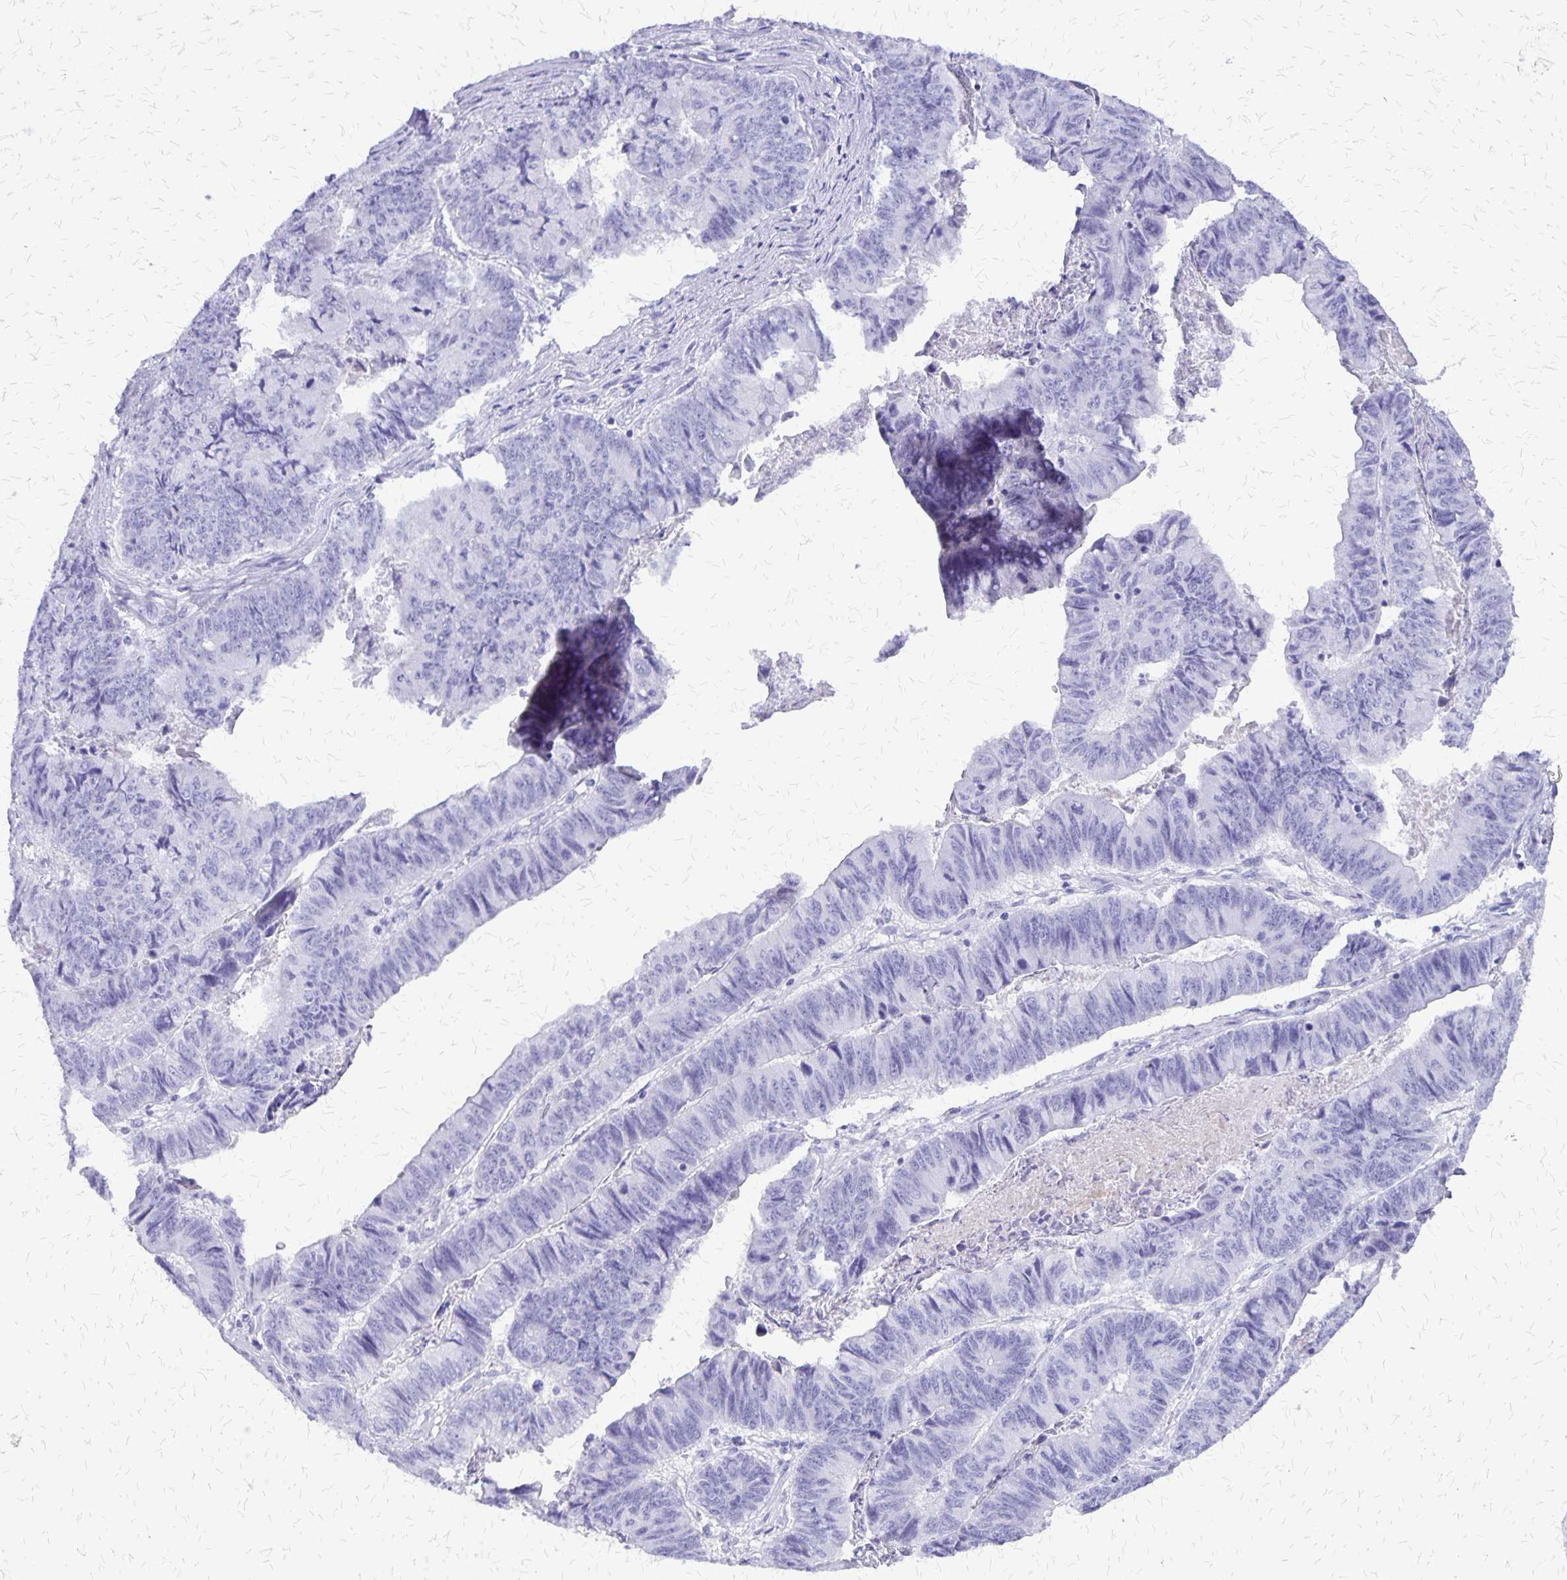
{"staining": {"intensity": "negative", "quantity": "none", "location": "none"}, "tissue": "stomach cancer", "cell_type": "Tumor cells", "image_type": "cancer", "snomed": [{"axis": "morphology", "description": "Adenocarcinoma, NOS"}, {"axis": "topography", "description": "Stomach, lower"}], "caption": "Immunohistochemistry of human stomach cancer exhibits no expression in tumor cells. (Stains: DAB immunohistochemistry (IHC) with hematoxylin counter stain, Microscopy: brightfield microscopy at high magnification).", "gene": "SLC13A2", "patient": {"sex": "male", "age": 77}}